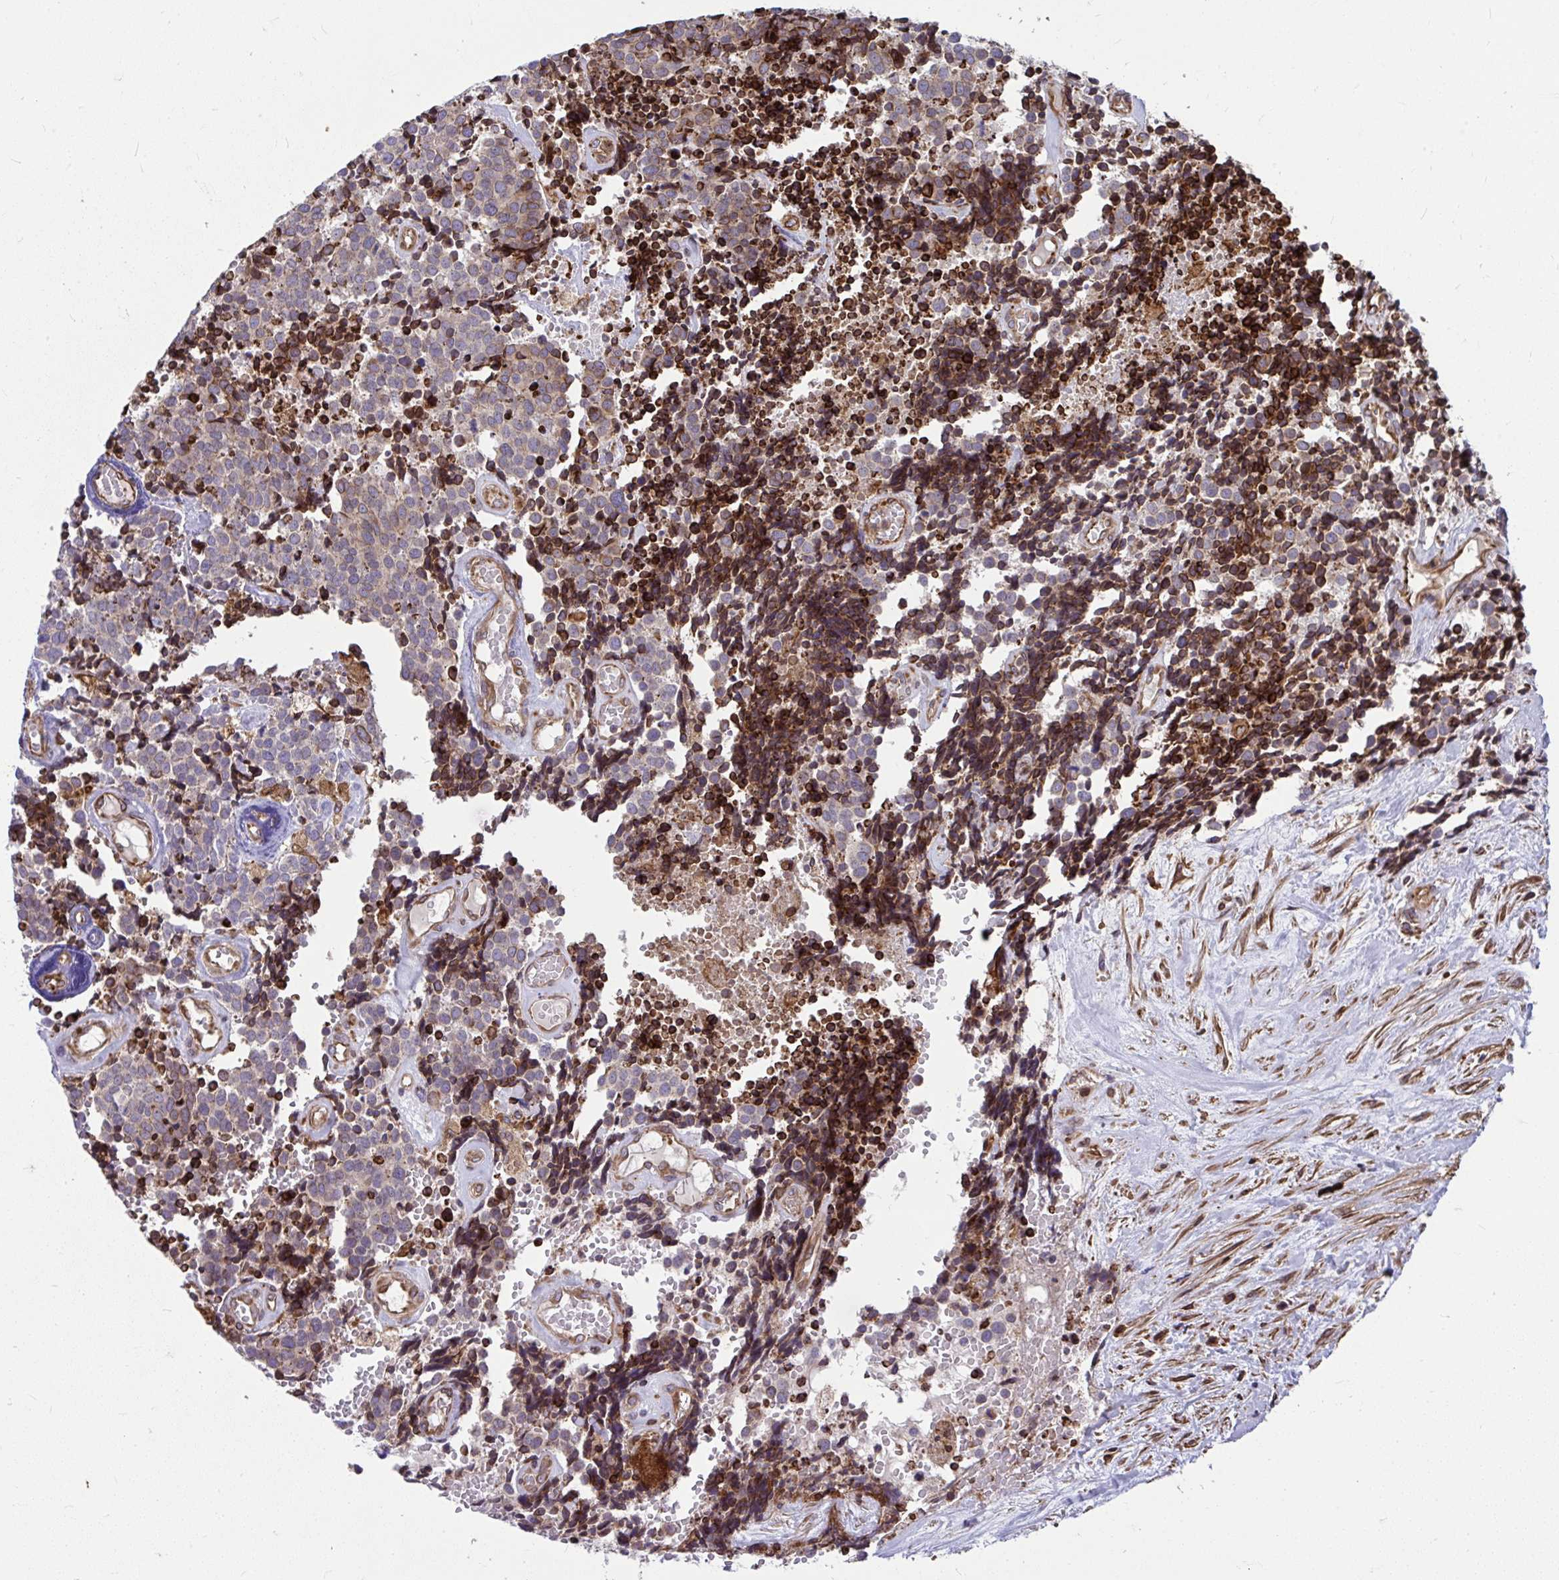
{"staining": {"intensity": "weak", "quantity": "<25%", "location": "cytoplasmic/membranous"}, "tissue": "carcinoid", "cell_type": "Tumor cells", "image_type": "cancer", "snomed": [{"axis": "morphology", "description": "Carcinoid, malignant, NOS"}, {"axis": "topography", "description": "Skin"}], "caption": "Carcinoid (malignant) was stained to show a protein in brown. There is no significant expression in tumor cells. Brightfield microscopy of IHC stained with DAB (3,3'-diaminobenzidine) (brown) and hematoxylin (blue), captured at high magnification.", "gene": "STIM2", "patient": {"sex": "female", "age": 79}}